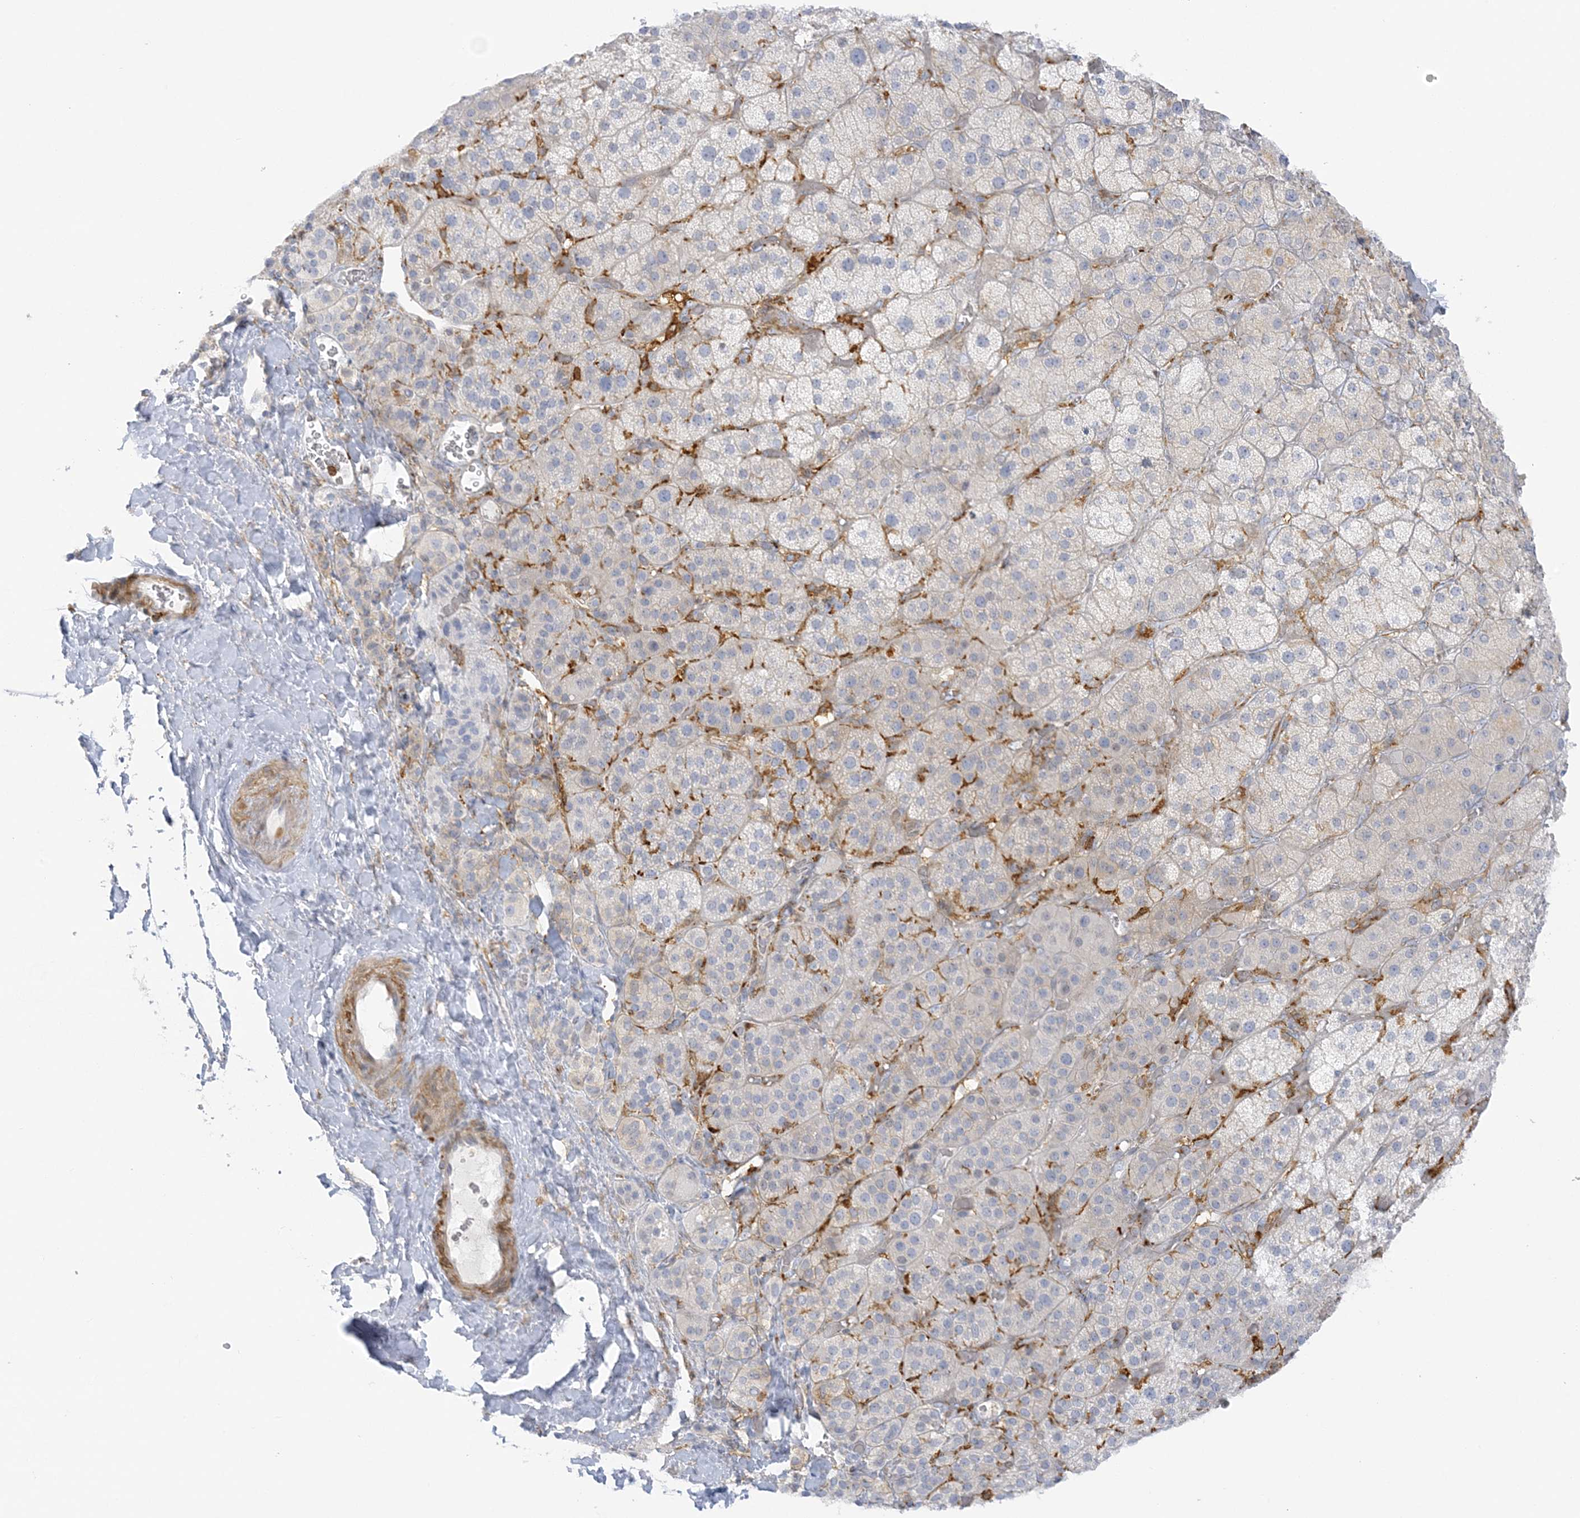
{"staining": {"intensity": "weak", "quantity": "<25%", "location": "cytoplasmic/membranous"}, "tissue": "adrenal gland", "cell_type": "Glandular cells", "image_type": "normal", "snomed": [{"axis": "morphology", "description": "Normal tissue, NOS"}, {"axis": "topography", "description": "Adrenal gland"}], "caption": "Histopathology image shows no significant protein positivity in glandular cells of normal adrenal gland.", "gene": "ICMT", "patient": {"sex": "male", "age": 57}}